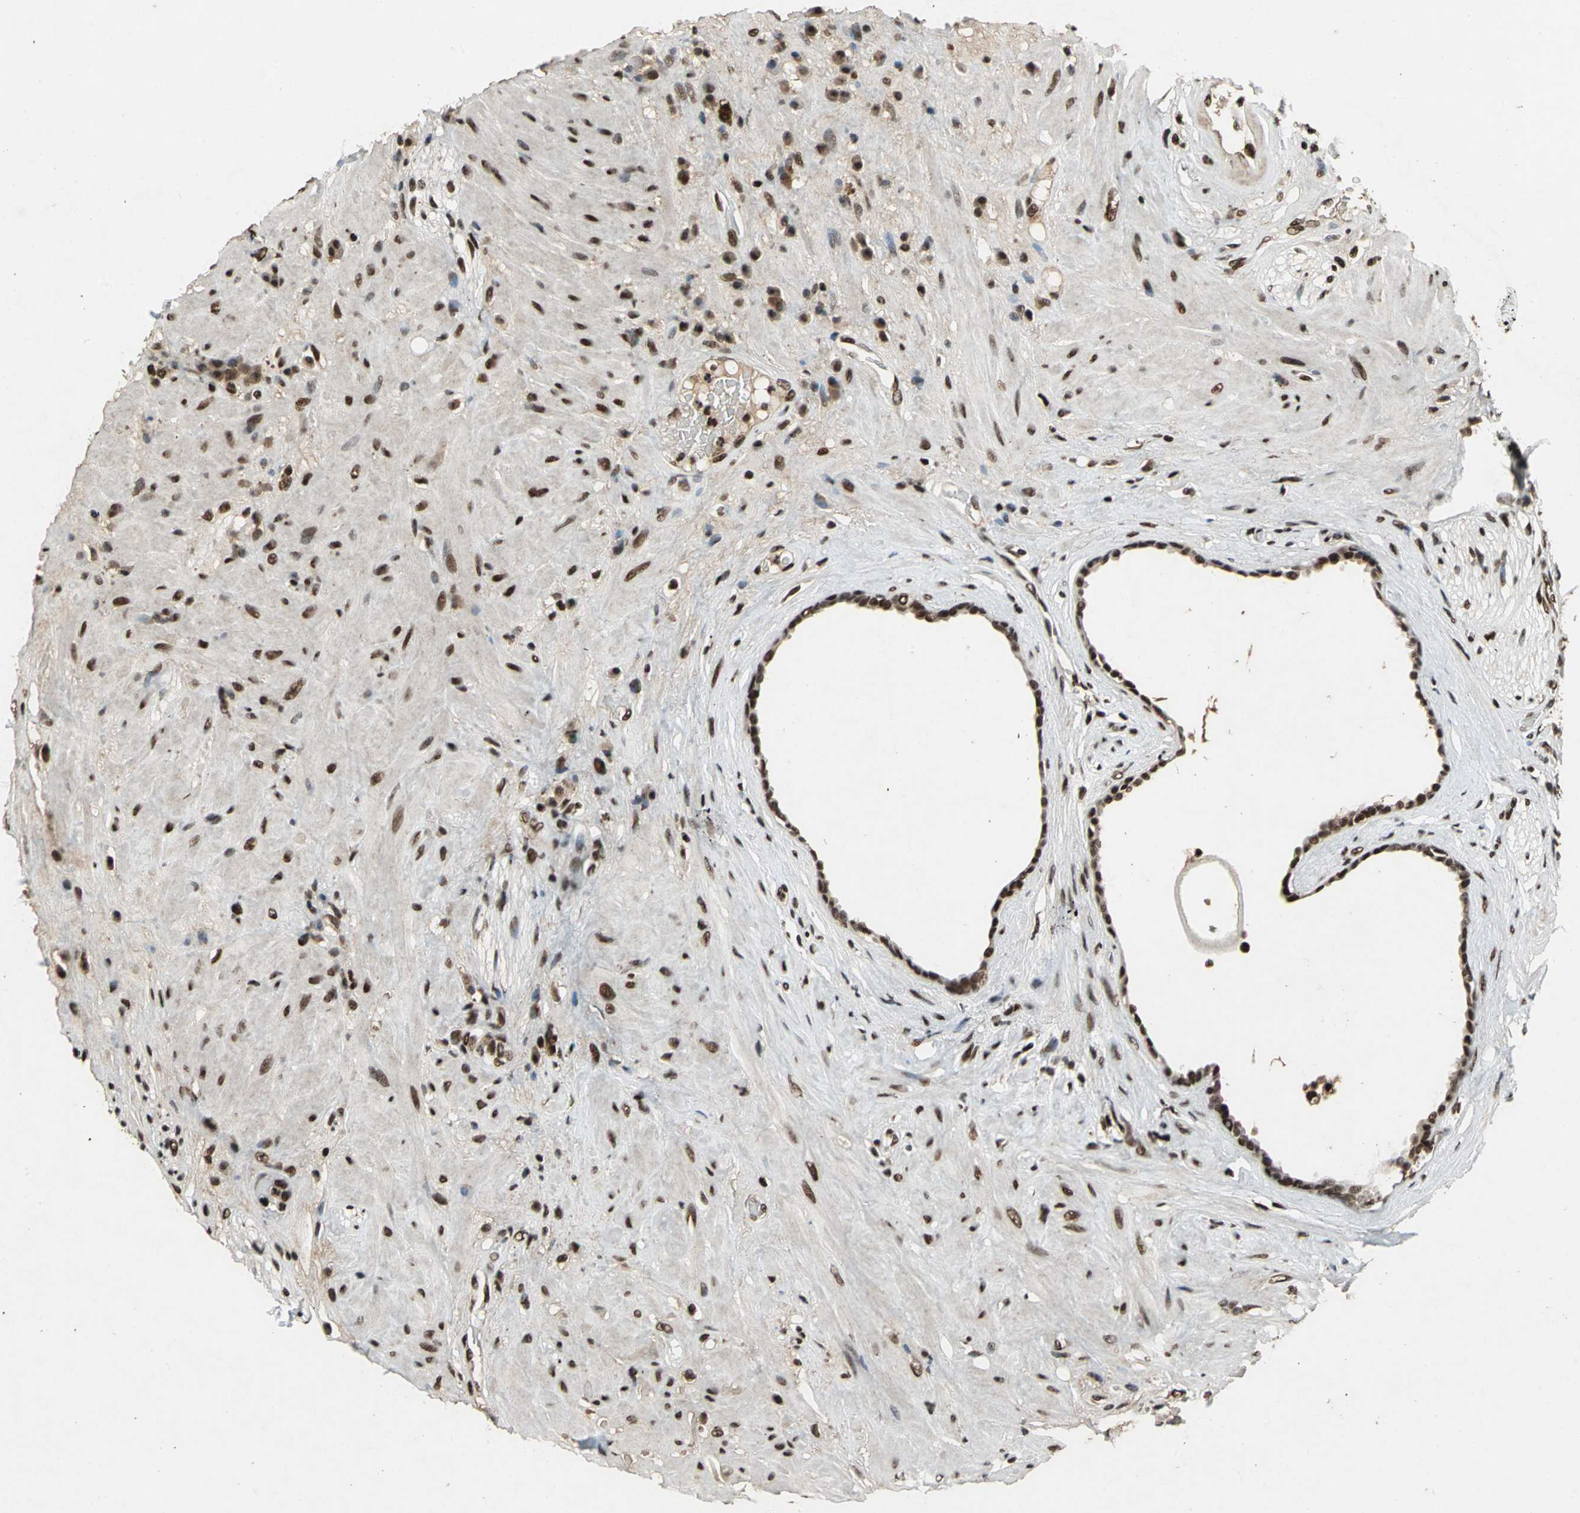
{"staining": {"intensity": "strong", "quantity": ">75%", "location": "nuclear"}, "tissue": "seminal vesicle", "cell_type": "Glandular cells", "image_type": "normal", "snomed": [{"axis": "morphology", "description": "Normal tissue, NOS"}, {"axis": "topography", "description": "Seminal veicle"}], "caption": "Immunohistochemical staining of normal human seminal vesicle exhibits strong nuclear protein positivity in about >75% of glandular cells. The protein is shown in brown color, while the nuclei are stained blue.", "gene": "MTA2", "patient": {"sex": "male", "age": 61}}